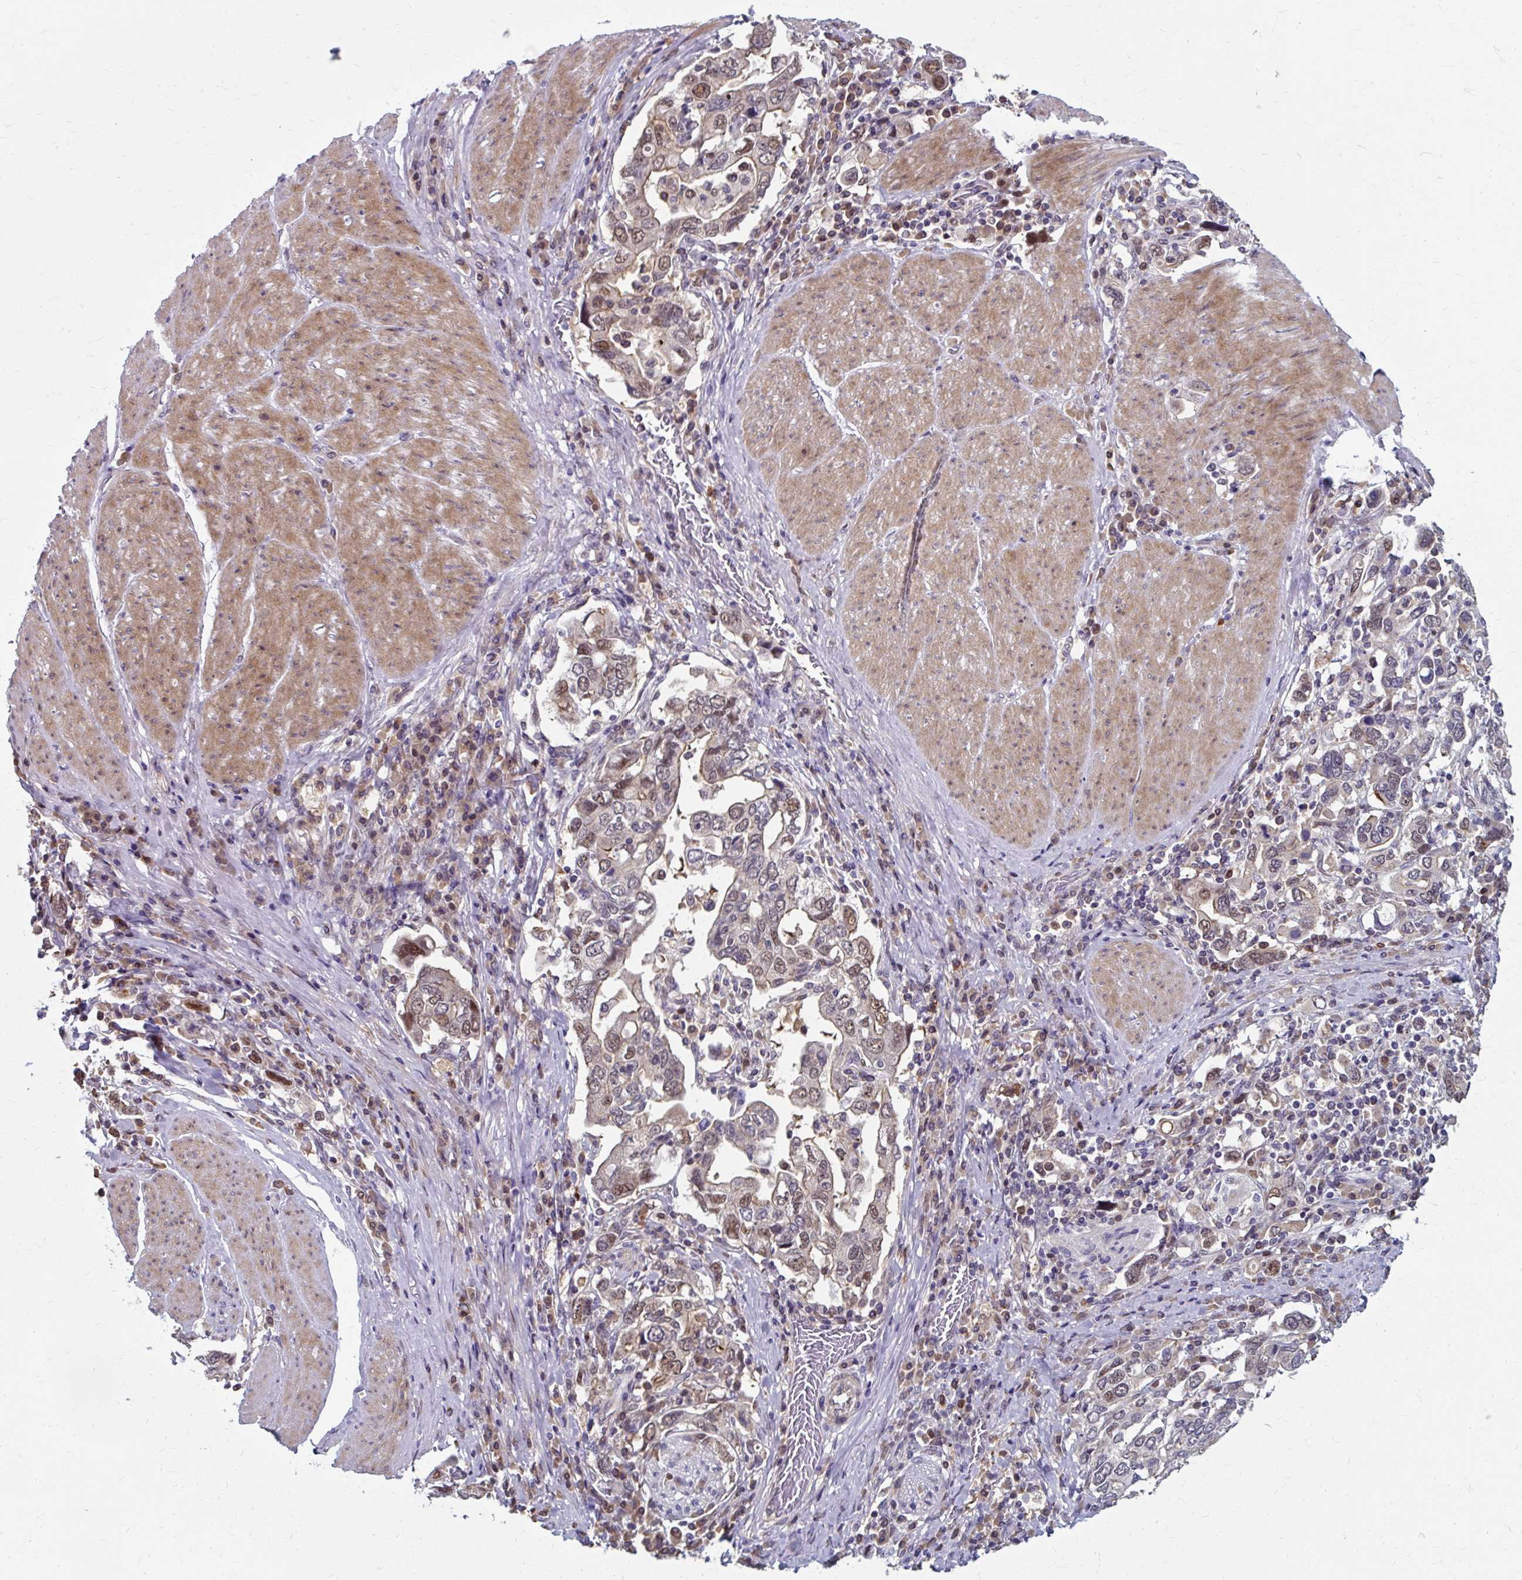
{"staining": {"intensity": "weak", "quantity": "<25%", "location": "cytoplasmic/membranous,nuclear"}, "tissue": "stomach cancer", "cell_type": "Tumor cells", "image_type": "cancer", "snomed": [{"axis": "morphology", "description": "Adenocarcinoma, NOS"}, {"axis": "topography", "description": "Stomach, upper"}, {"axis": "topography", "description": "Stomach"}], "caption": "Immunohistochemistry of stomach cancer displays no expression in tumor cells.", "gene": "ZNF555", "patient": {"sex": "male", "age": 62}}